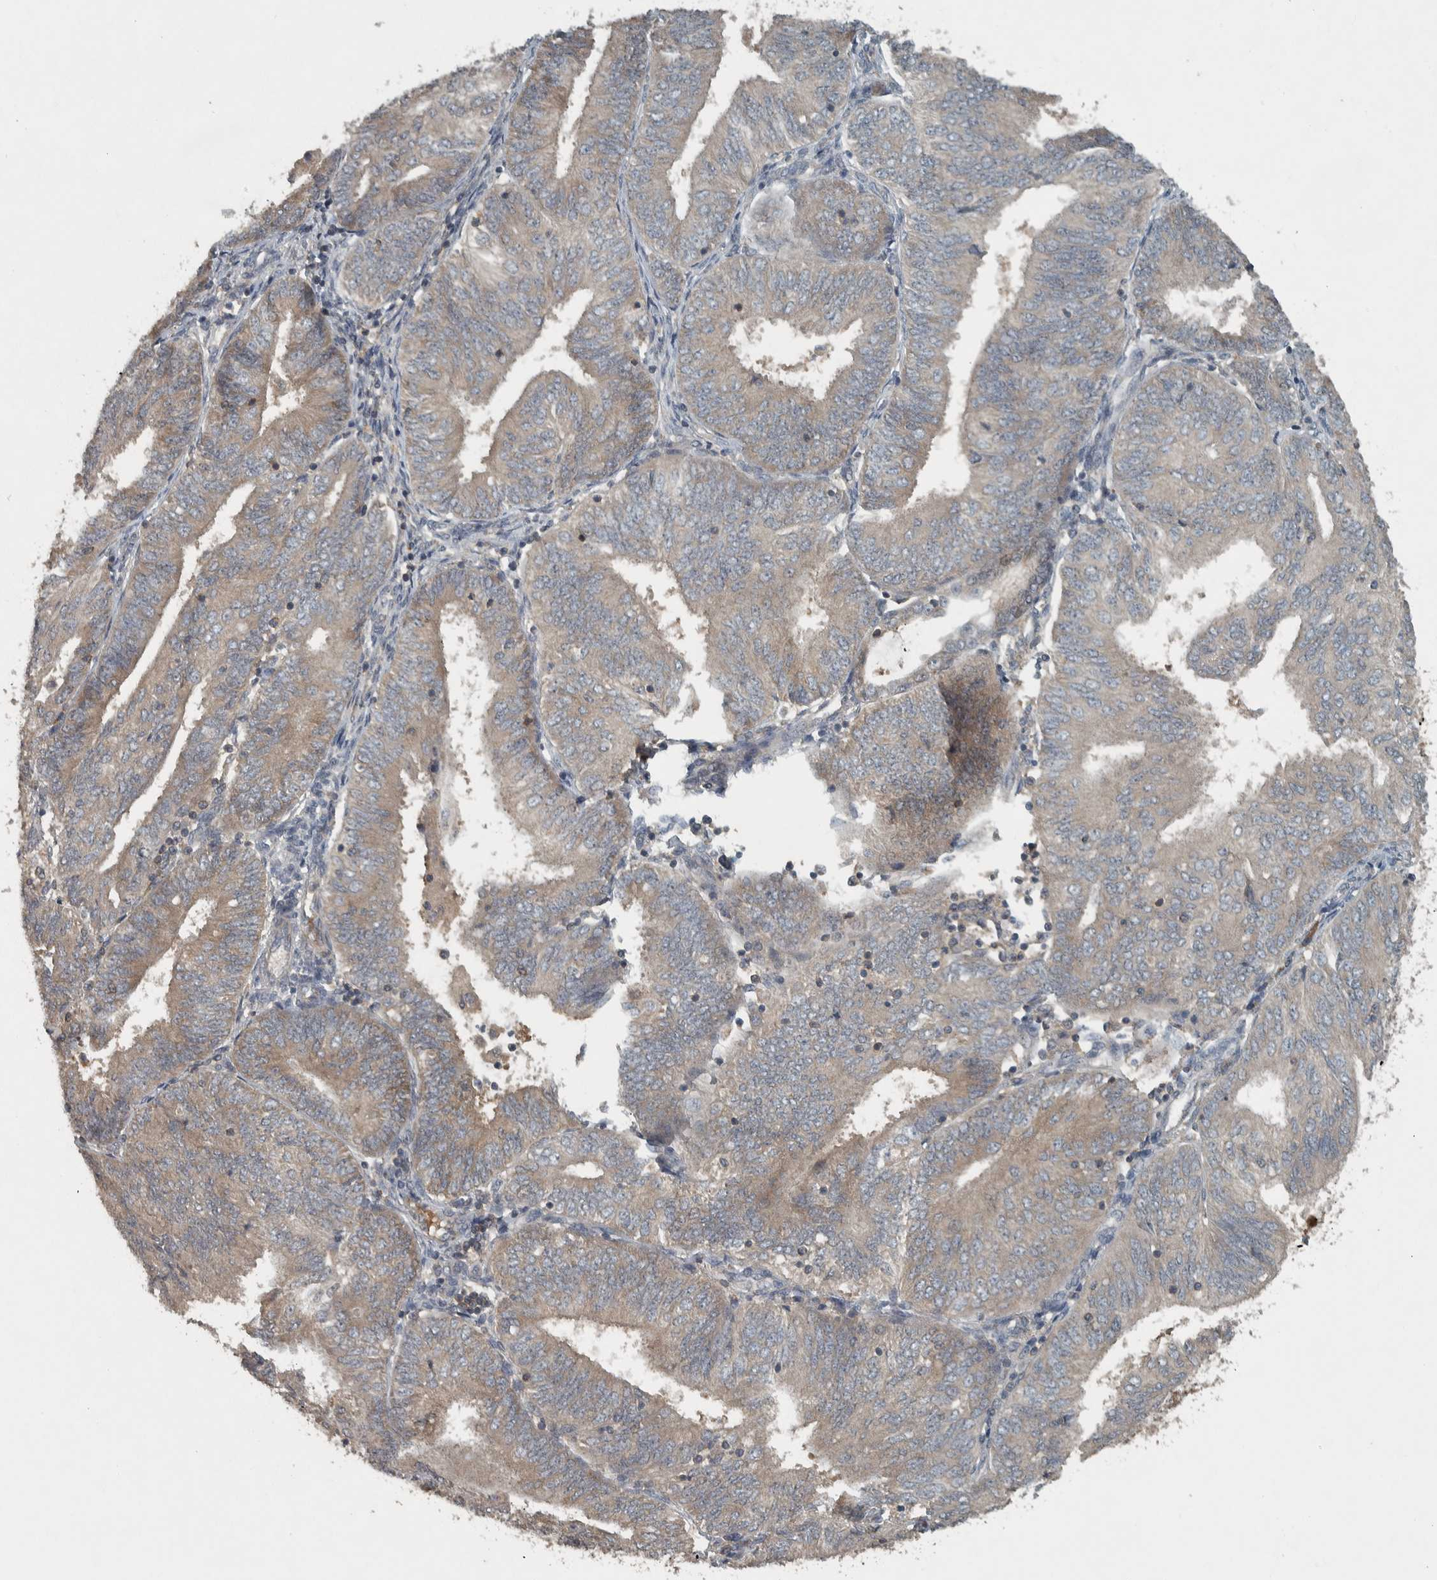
{"staining": {"intensity": "weak", "quantity": "<25%", "location": "cytoplasmic/membranous"}, "tissue": "endometrial cancer", "cell_type": "Tumor cells", "image_type": "cancer", "snomed": [{"axis": "morphology", "description": "Adenocarcinoma, NOS"}, {"axis": "topography", "description": "Endometrium"}], "caption": "IHC photomicrograph of neoplastic tissue: human endometrial adenocarcinoma stained with DAB exhibits no significant protein positivity in tumor cells. (Stains: DAB immunohistochemistry (IHC) with hematoxylin counter stain, Microscopy: brightfield microscopy at high magnification).", "gene": "CLCN2", "patient": {"sex": "female", "age": 58}}